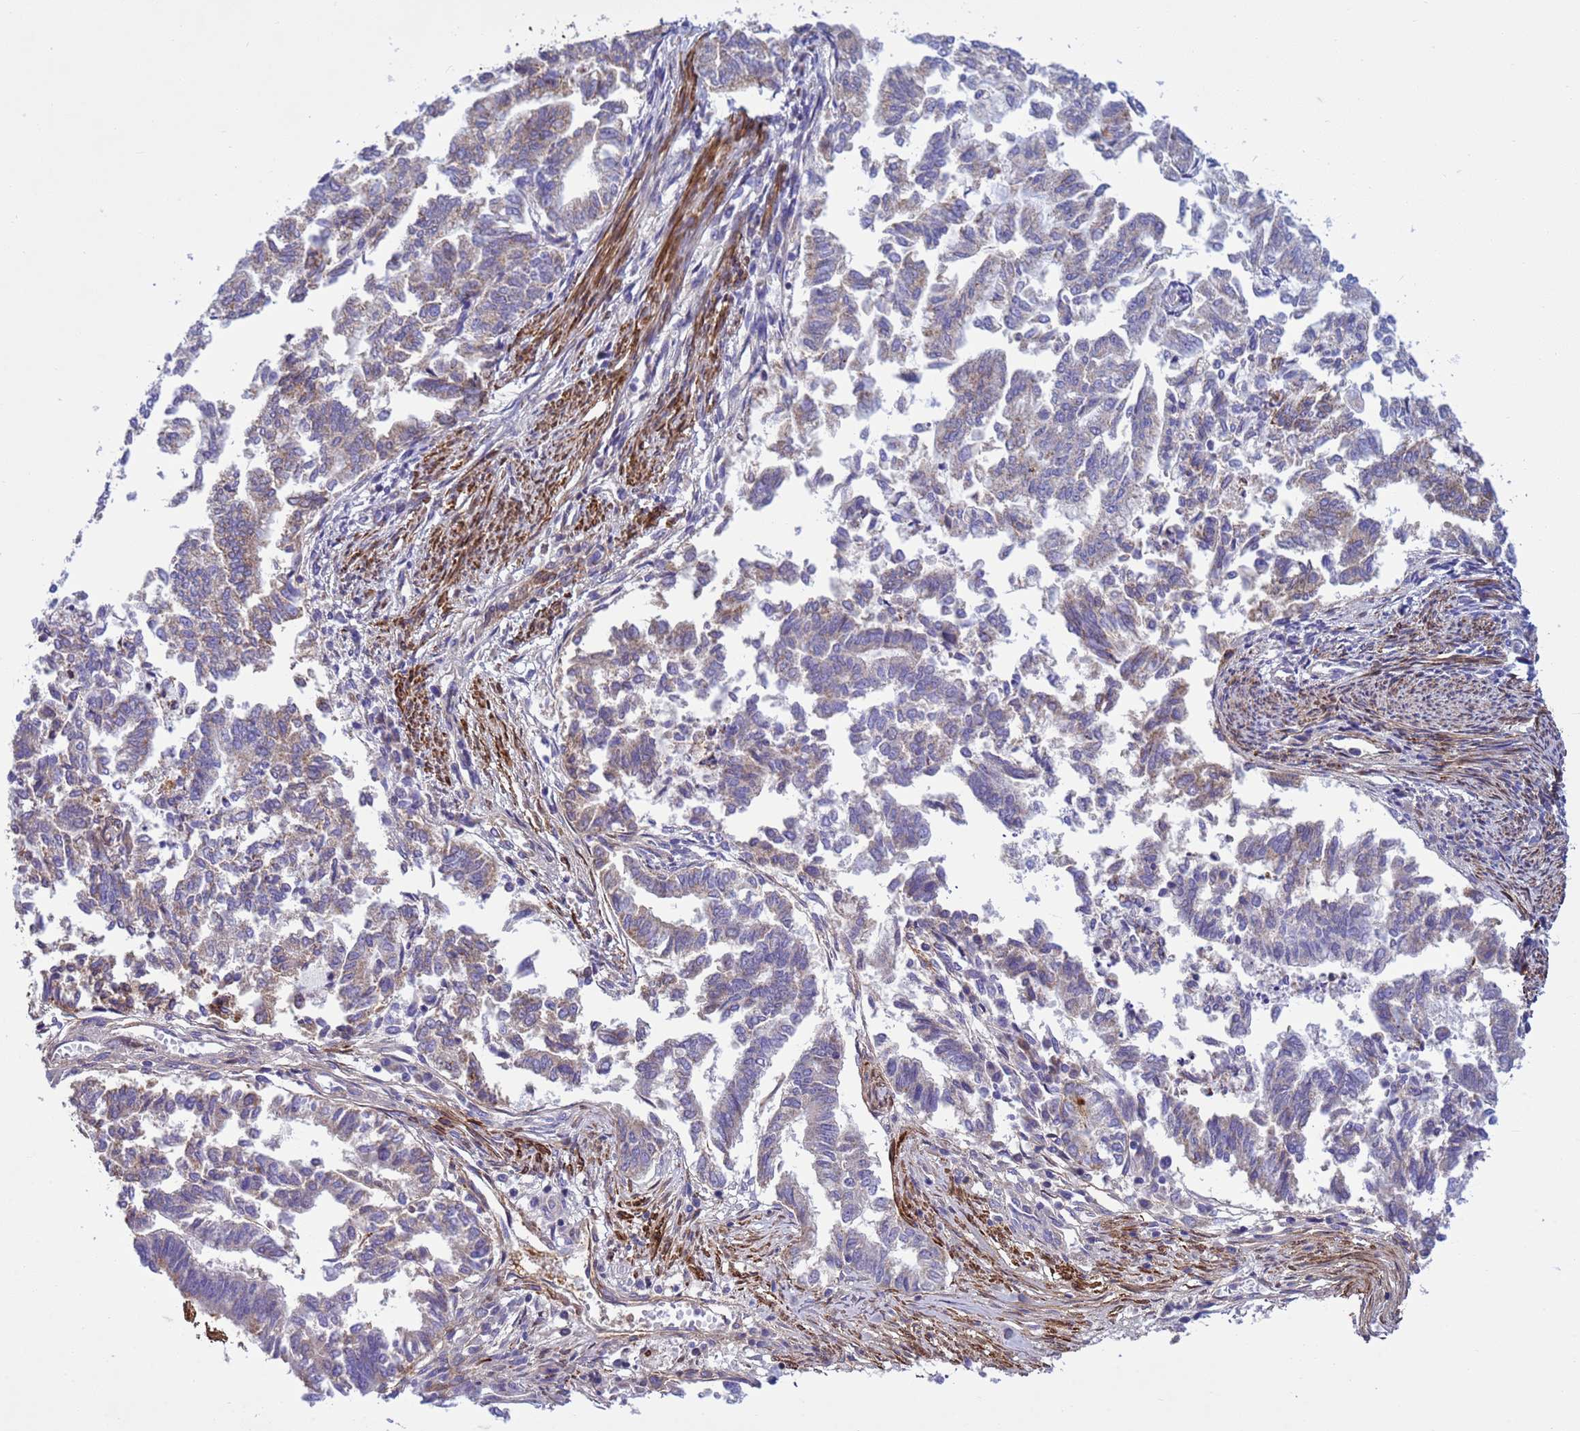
{"staining": {"intensity": "weak", "quantity": "25%-75%", "location": "cytoplasmic/membranous"}, "tissue": "endometrial cancer", "cell_type": "Tumor cells", "image_type": "cancer", "snomed": [{"axis": "morphology", "description": "Adenocarcinoma, NOS"}, {"axis": "topography", "description": "Endometrium"}], "caption": "An IHC micrograph of tumor tissue is shown. Protein staining in brown shows weak cytoplasmic/membranous positivity in endometrial adenocarcinoma within tumor cells.", "gene": "P2RX7", "patient": {"sex": "female", "age": 79}}